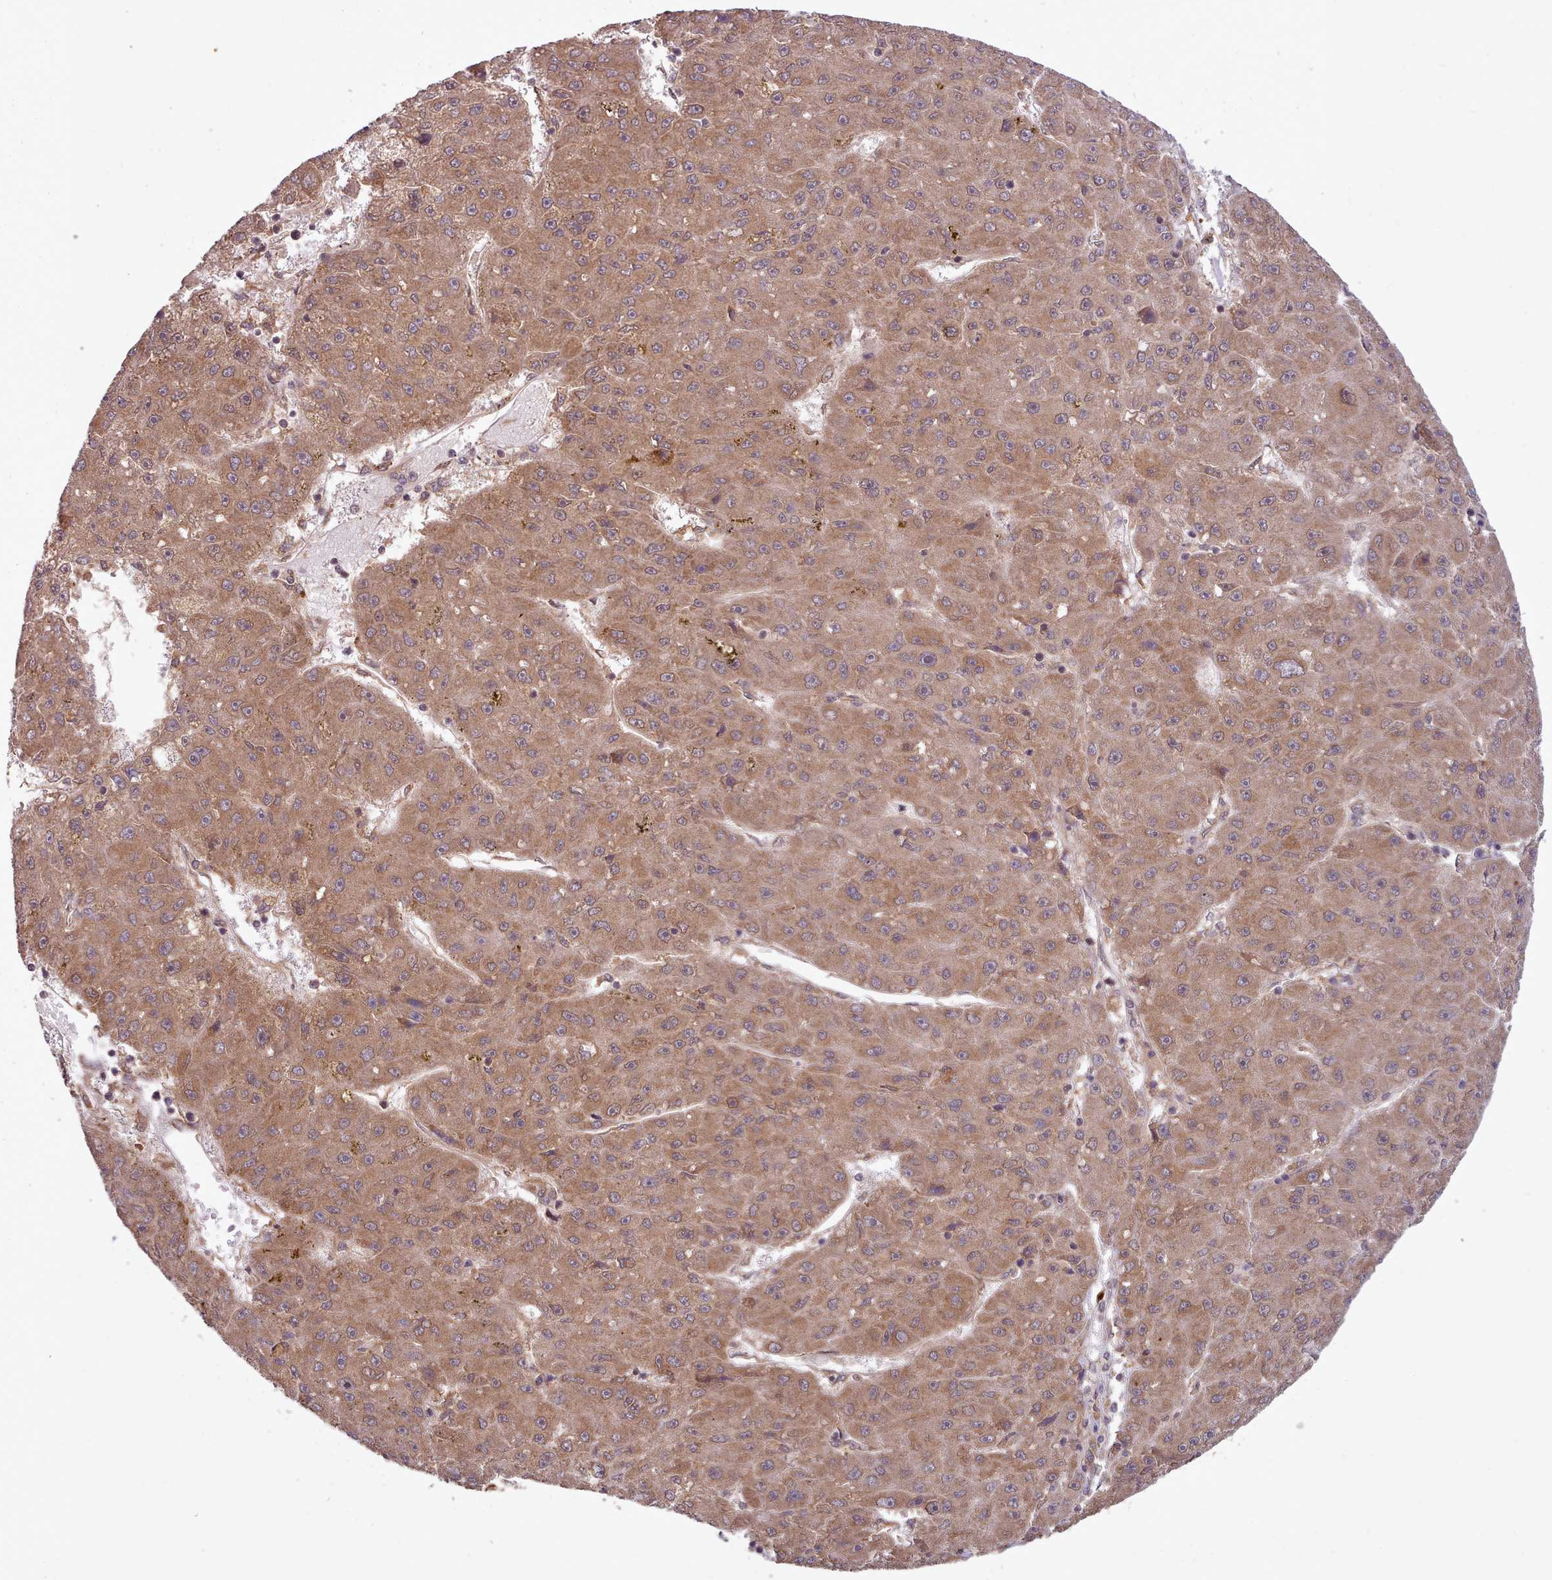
{"staining": {"intensity": "moderate", "quantity": ">75%", "location": "cytoplasmic/membranous,nuclear"}, "tissue": "liver cancer", "cell_type": "Tumor cells", "image_type": "cancer", "snomed": [{"axis": "morphology", "description": "Carcinoma, Hepatocellular, NOS"}, {"axis": "topography", "description": "Liver"}], "caption": "Moderate cytoplasmic/membranous and nuclear positivity for a protein is identified in about >75% of tumor cells of liver hepatocellular carcinoma using immunohistochemistry.", "gene": "PIP4P1", "patient": {"sex": "male", "age": 67}}